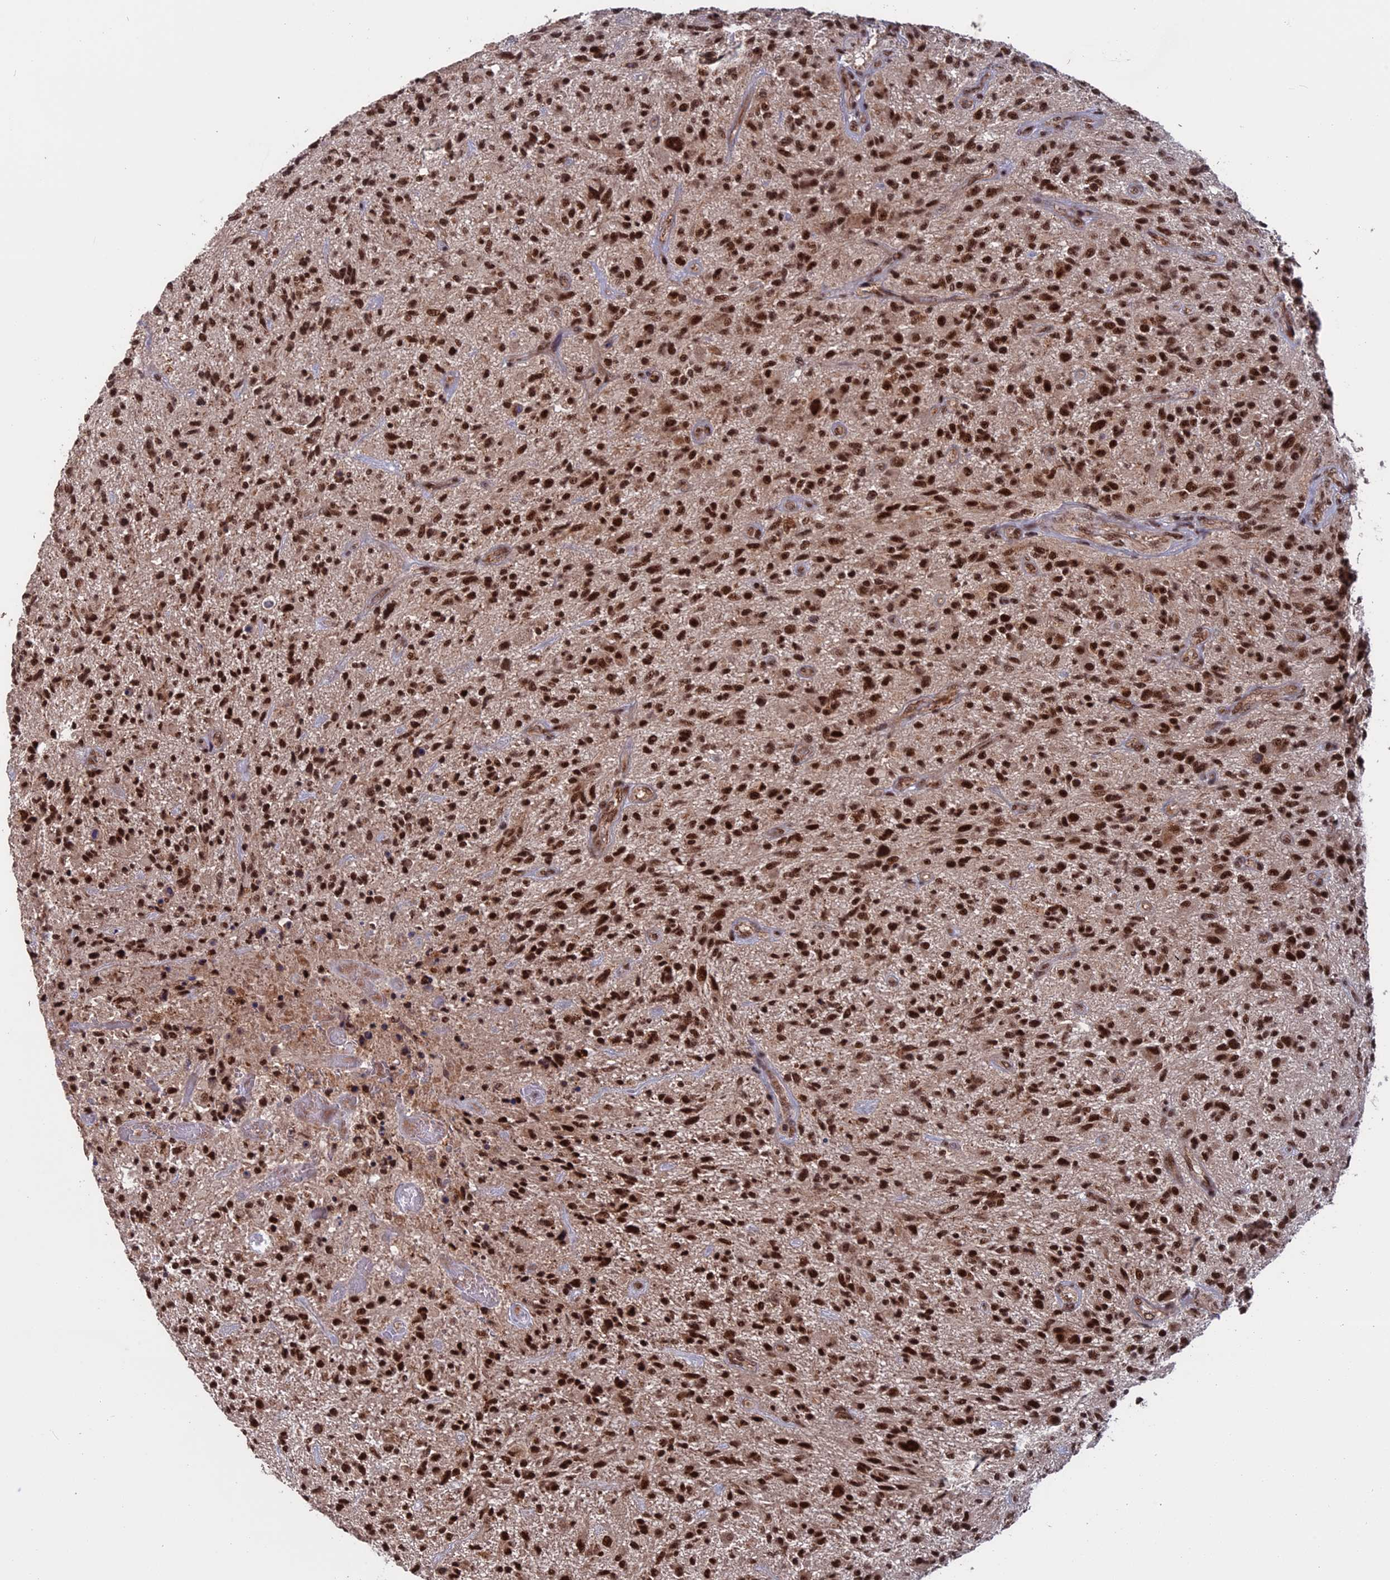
{"staining": {"intensity": "strong", "quantity": ">75%", "location": "nuclear"}, "tissue": "glioma", "cell_type": "Tumor cells", "image_type": "cancer", "snomed": [{"axis": "morphology", "description": "Glioma, malignant, High grade"}, {"axis": "topography", "description": "Brain"}], "caption": "Malignant glioma (high-grade) stained with DAB IHC exhibits high levels of strong nuclear positivity in about >75% of tumor cells. Using DAB (brown) and hematoxylin (blue) stains, captured at high magnification using brightfield microscopy.", "gene": "CACTIN", "patient": {"sex": "male", "age": 47}}